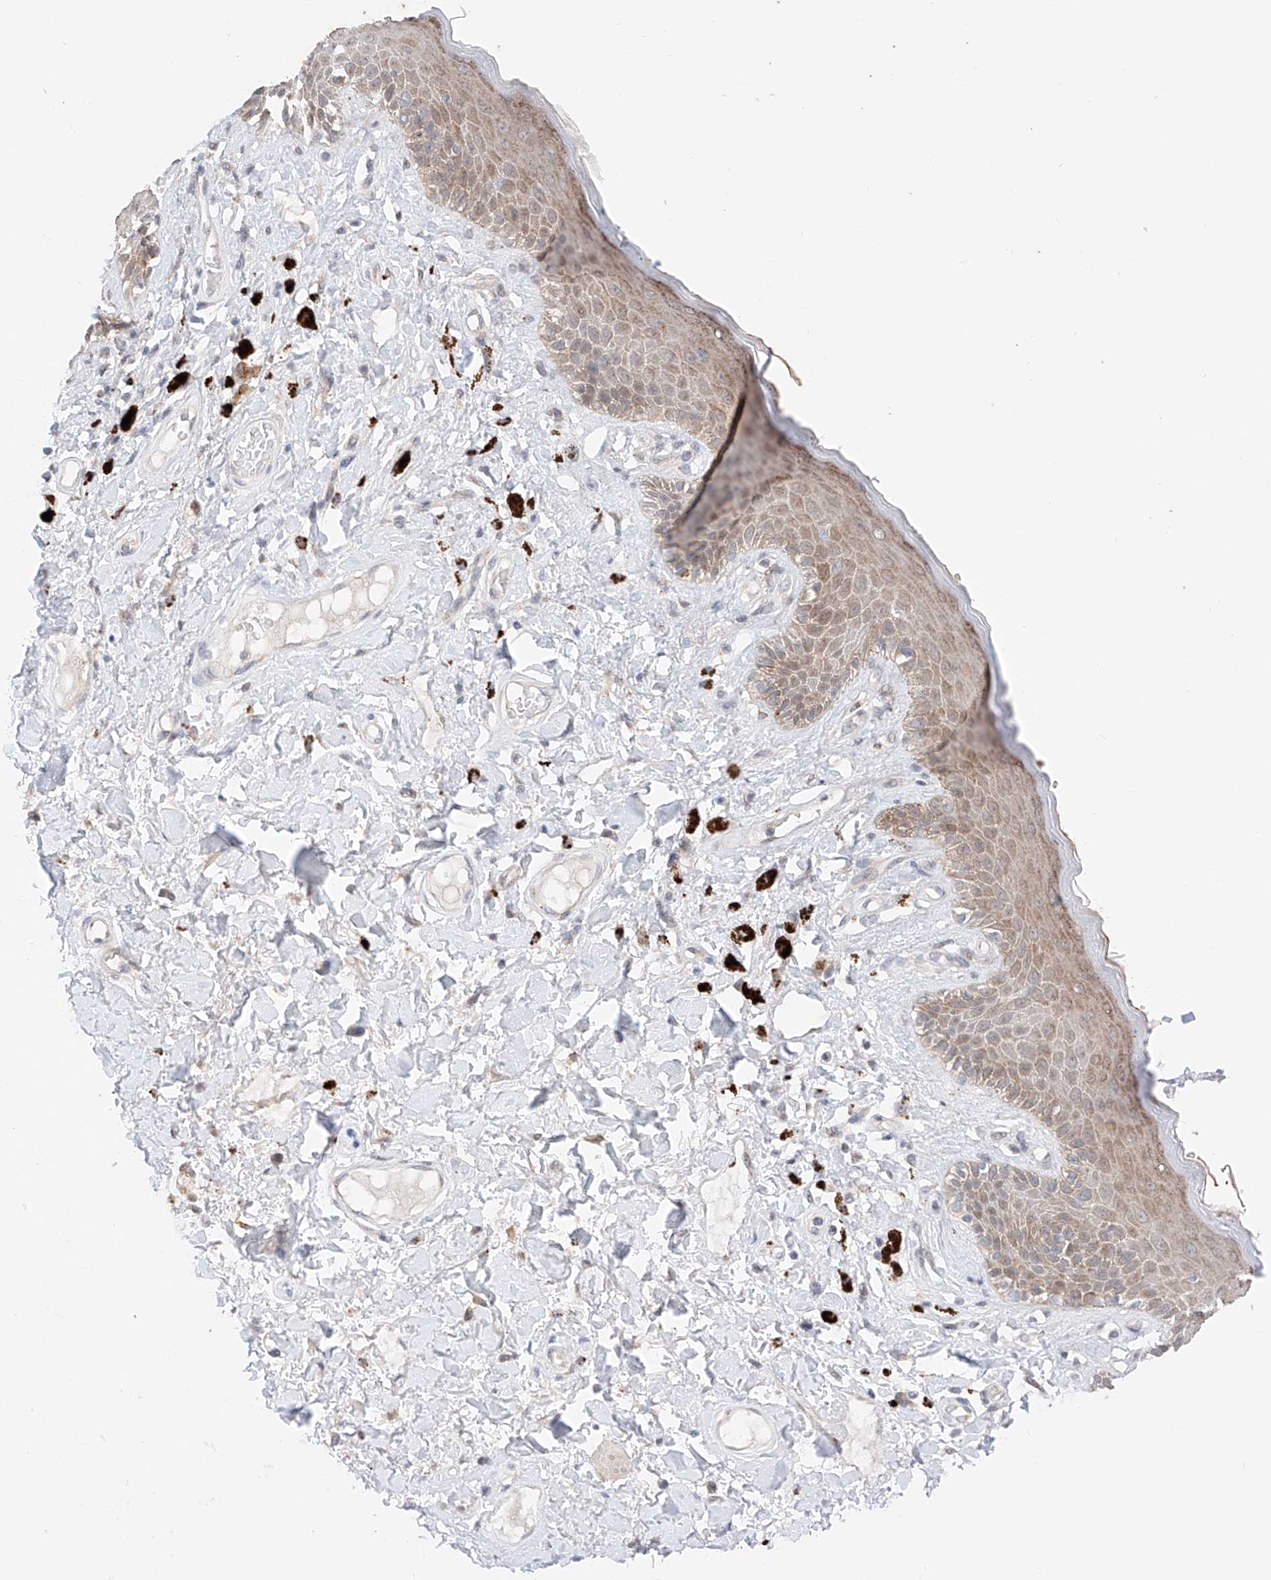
{"staining": {"intensity": "moderate", "quantity": ">75%", "location": "cytoplasmic/membranous,nuclear"}, "tissue": "skin", "cell_type": "Epidermal cells", "image_type": "normal", "snomed": [{"axis": "morphology", "description": "Normal tissue, NOS"}, {"axis": "topography", "description": "Anal"}], "caption": "This photomicrograph reveals benign skin stained with IHC to label a protein in brown. The cytoplasmic/membranous,nuclear of epidermal cells show moderate positivity for the protein. Nuclei are counter-stained blue.", "gene": "GCNT1", "patient": {"sex": "female", "age": 78}}